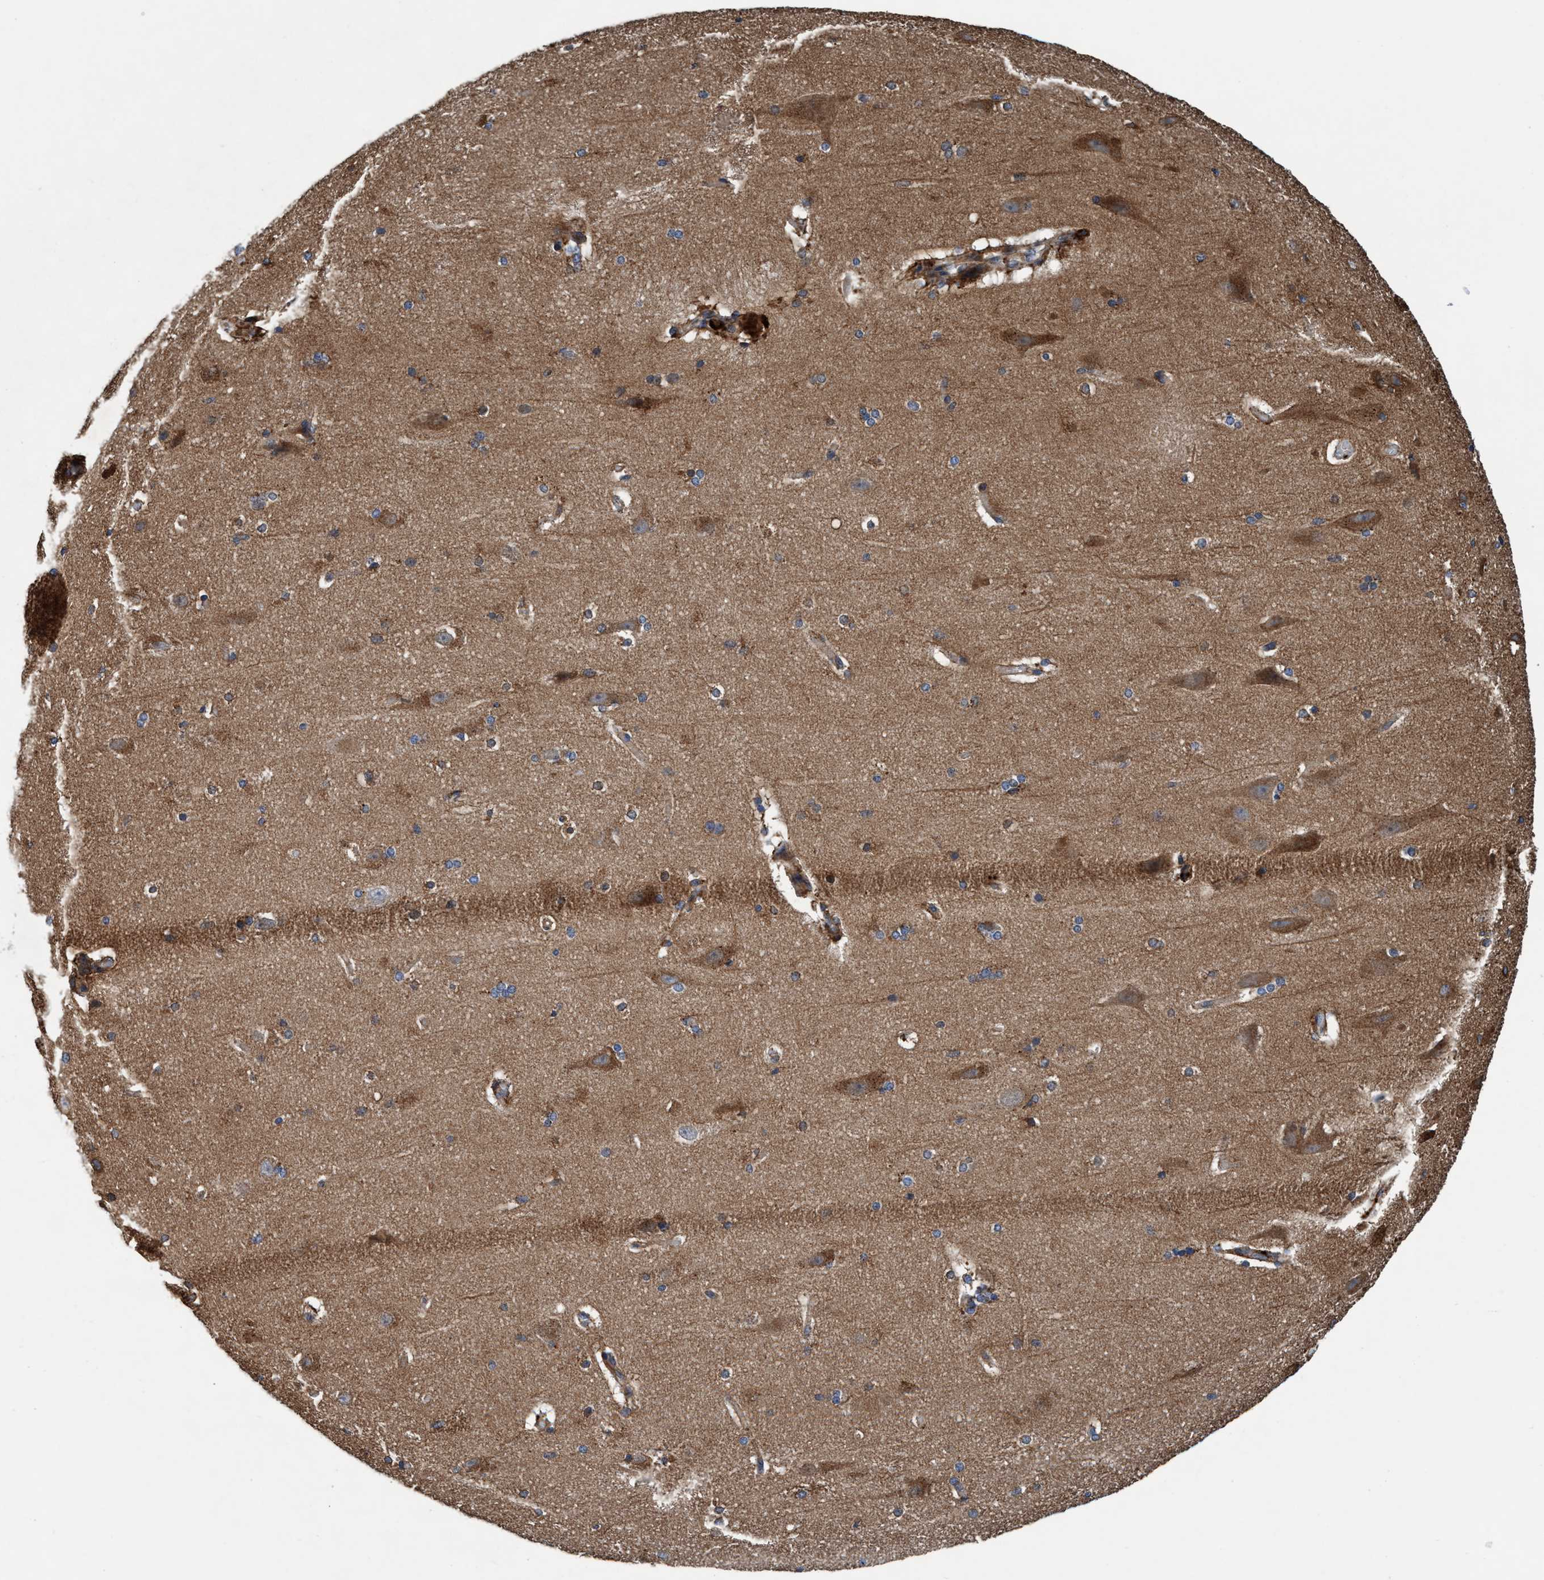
{"staining": {"intensity": "weak", "quantity": "<25%", "location": "cytoplasmic/membranous"}, "tissue": "cerebral cortex", "cell_type": "Endothelial cells", "image_type": "normal", "snomed": [{"axis": "morphology", "description": "Normal tissue, NOS"}, {"axis": "topography", "description": "Cerebral cortex"}, {"axis": "topography", "description": "Hippocampus"}], "caption": "DAB (3,3'-diaminobenzidine) immunohistochemical staining of normal cerebral cortex reveals no significant expression in endothelial cells.", "gene": "ENDOG", "patient": {"sex": "female", "age": 19}}